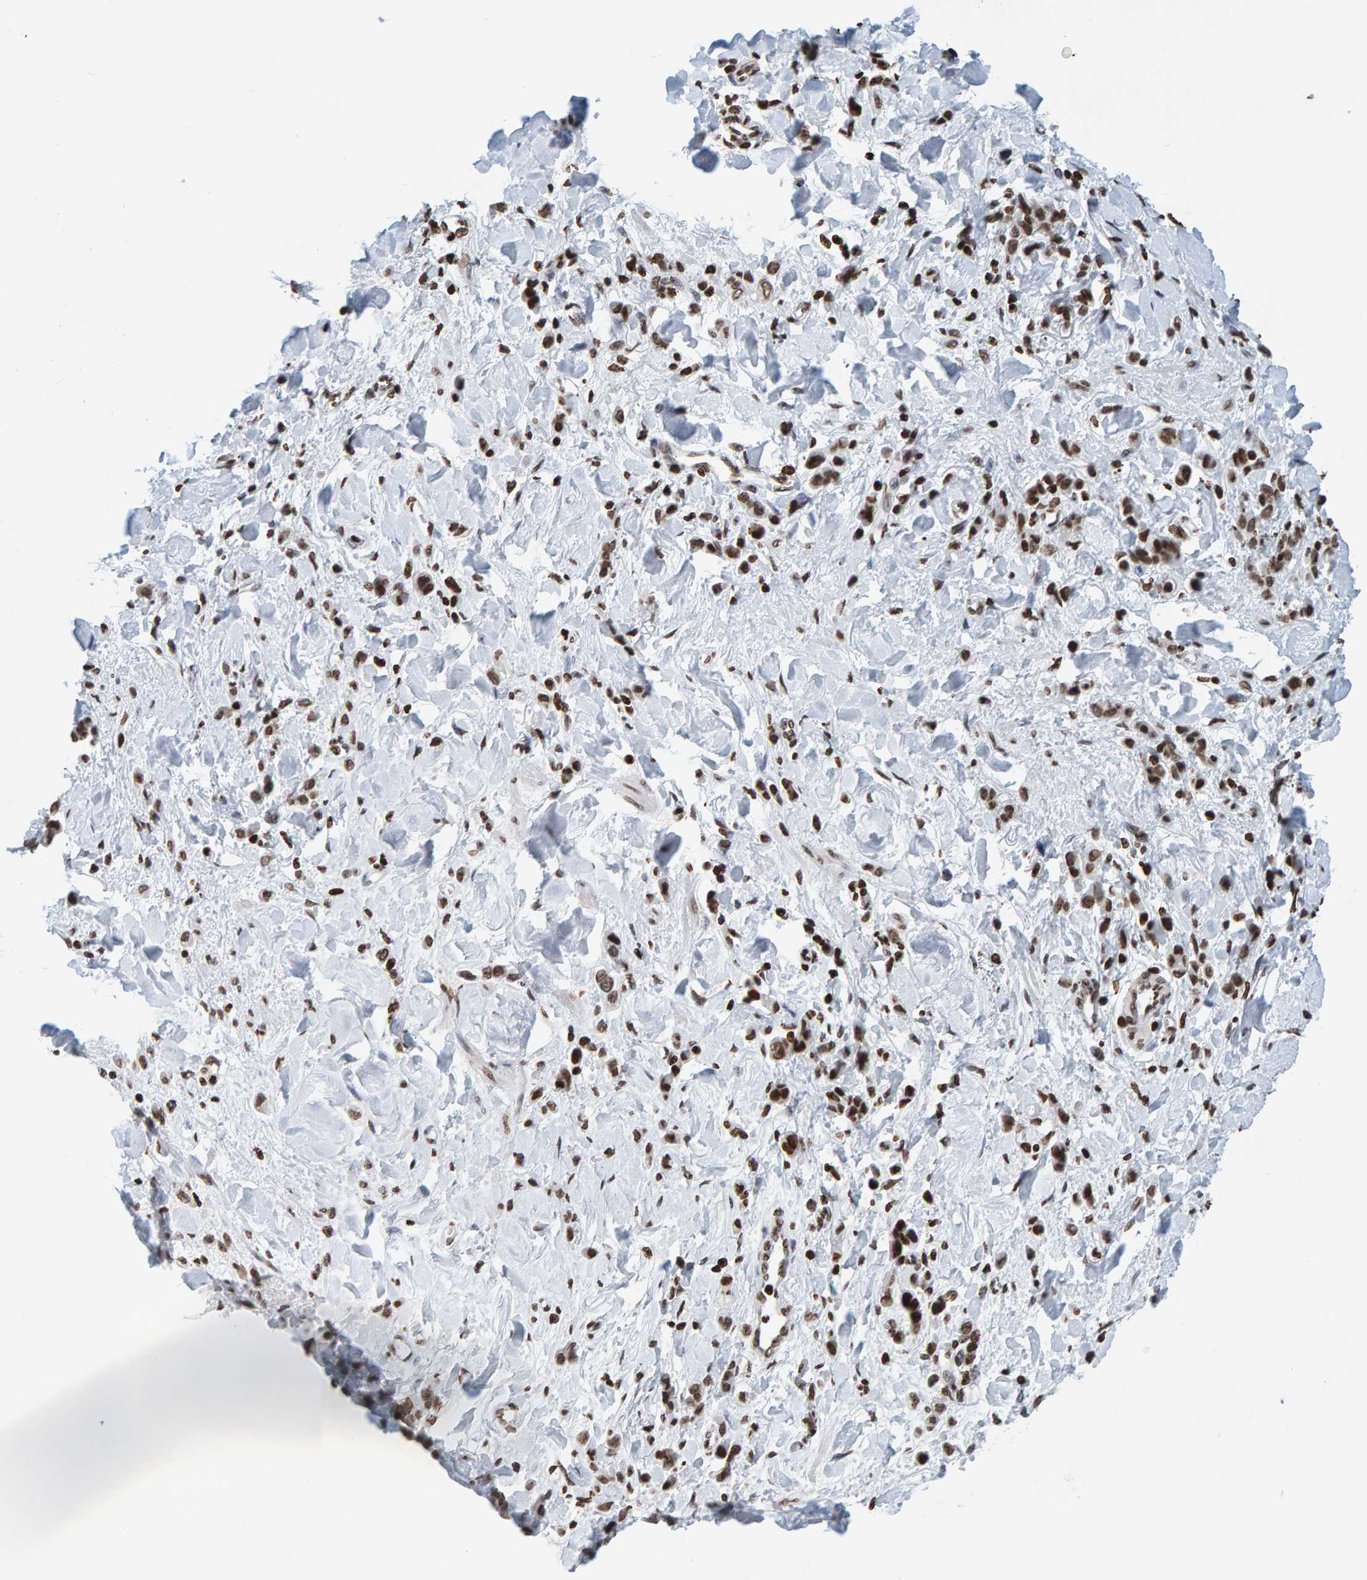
{"staining": {"intensity": "moderate", "quantity": ">75%", "location": "nuclear"}, "tissue": "stomach cancer", "cell_type": "Tumor cells", "image_type": "cancer", "snomed": [{"axis": "morphology", "description": "Normal tissue, NOS"}, {"axis": "morphology", "description": "Adenocarcinoma, NOS"}, {"axis": "topography", "description": "Stomach"}], "caption": "An immunohistochemistry histopathology image of neoplastic tissue is shown. Protein staining in brown labels moderate nuclear positivity in adenocarcinoma (stomach) within tumor cells.", "gene": "BRF2", "patient": {"sex": "male", "age": 82}}